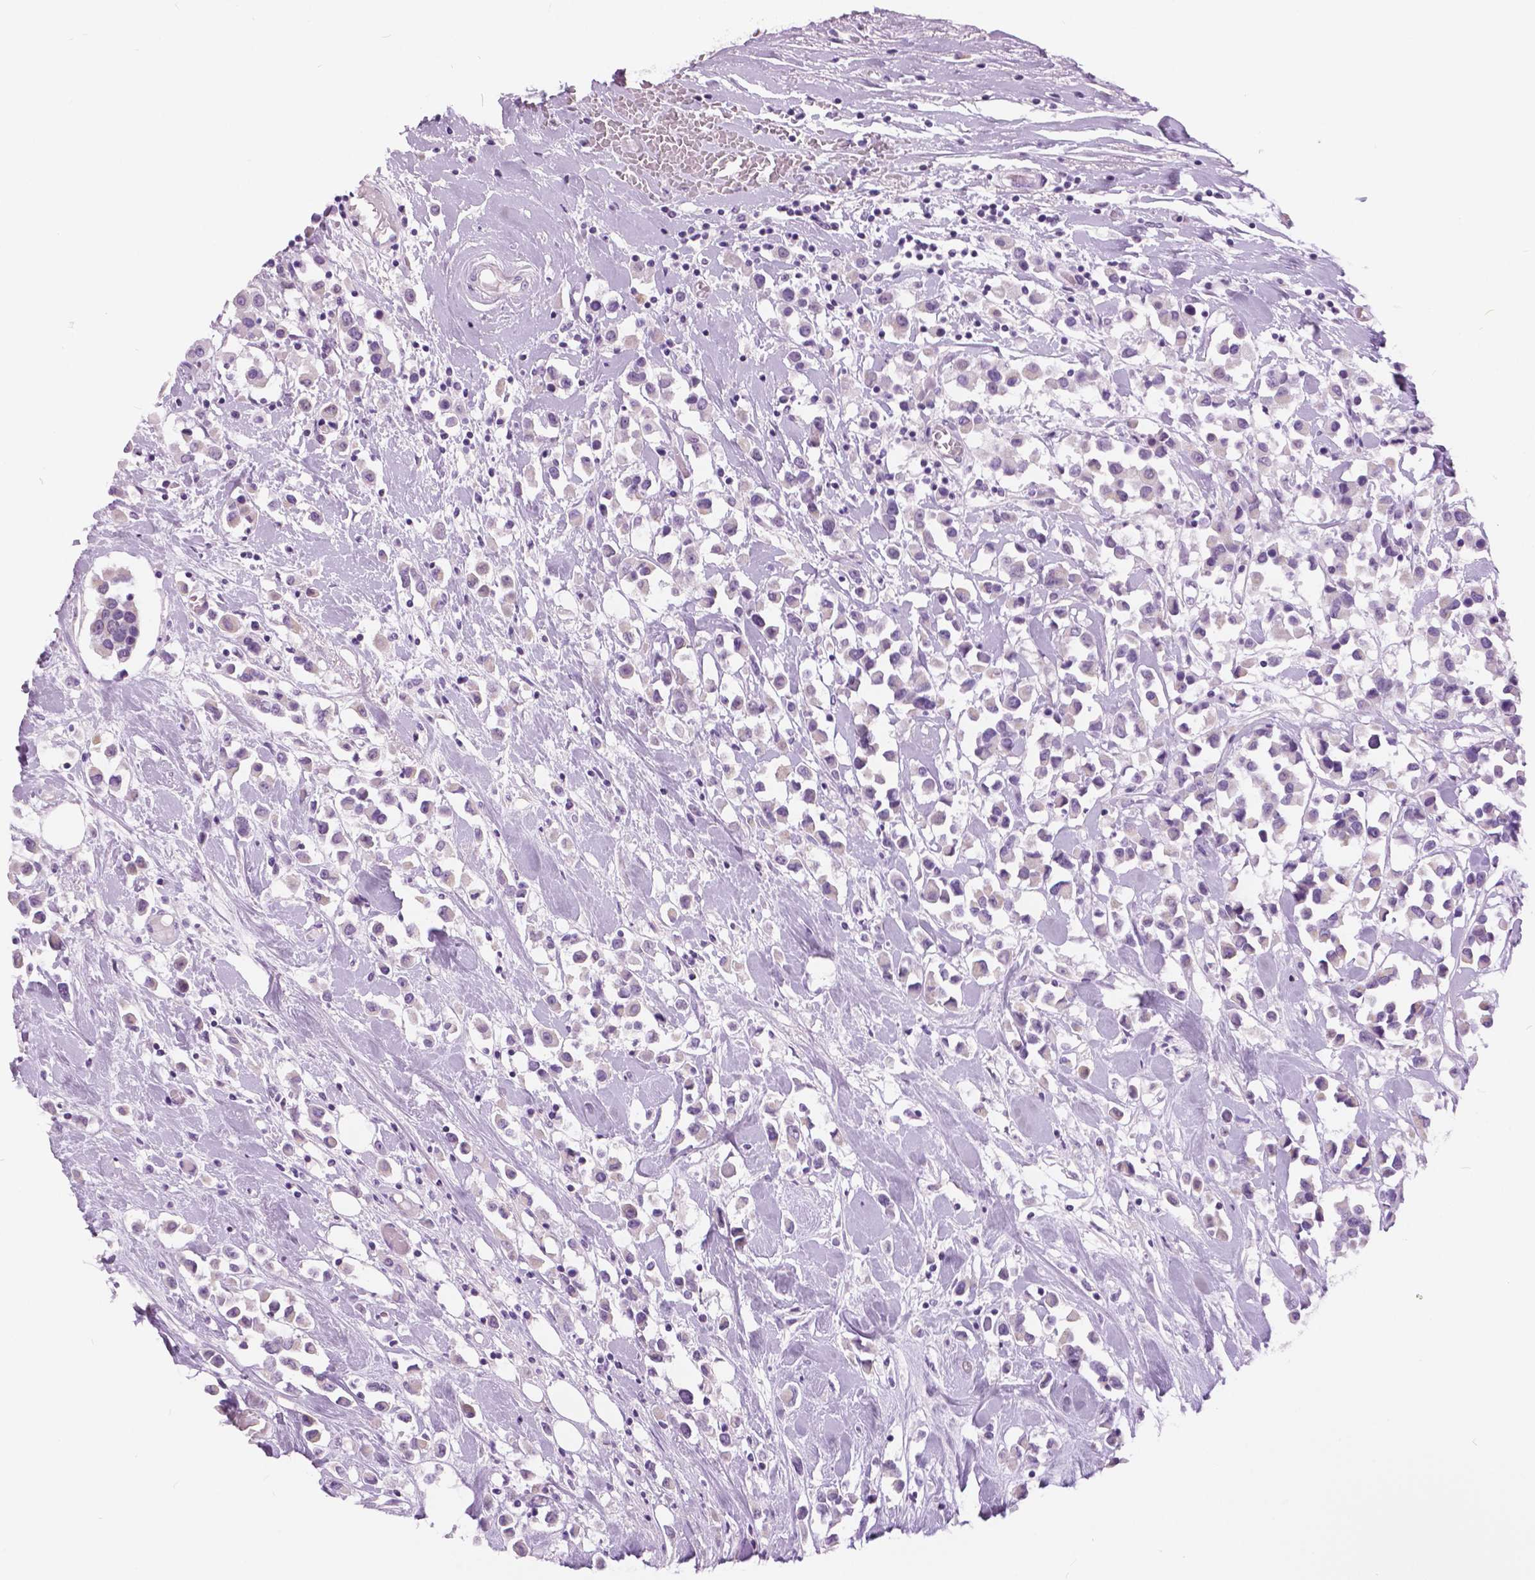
{"staining": {"intensity": "negative", "quantity": "none", "location": "none"}, "tissue": "breast cancer", "cell_type": "Tumor cells", "image_type": "cancer", "snomed": [{"axis": "morphology", "description": "Duct carcinoma"}, {"axis": "topography", "description": "Breast"}], "caption": "Photomicrograph shows no significant protein staining in tumor cells of invasive ductal carcinoma (breast).", "gene": "MYOM1", "patient": {"sex": "female", "age": 61}}